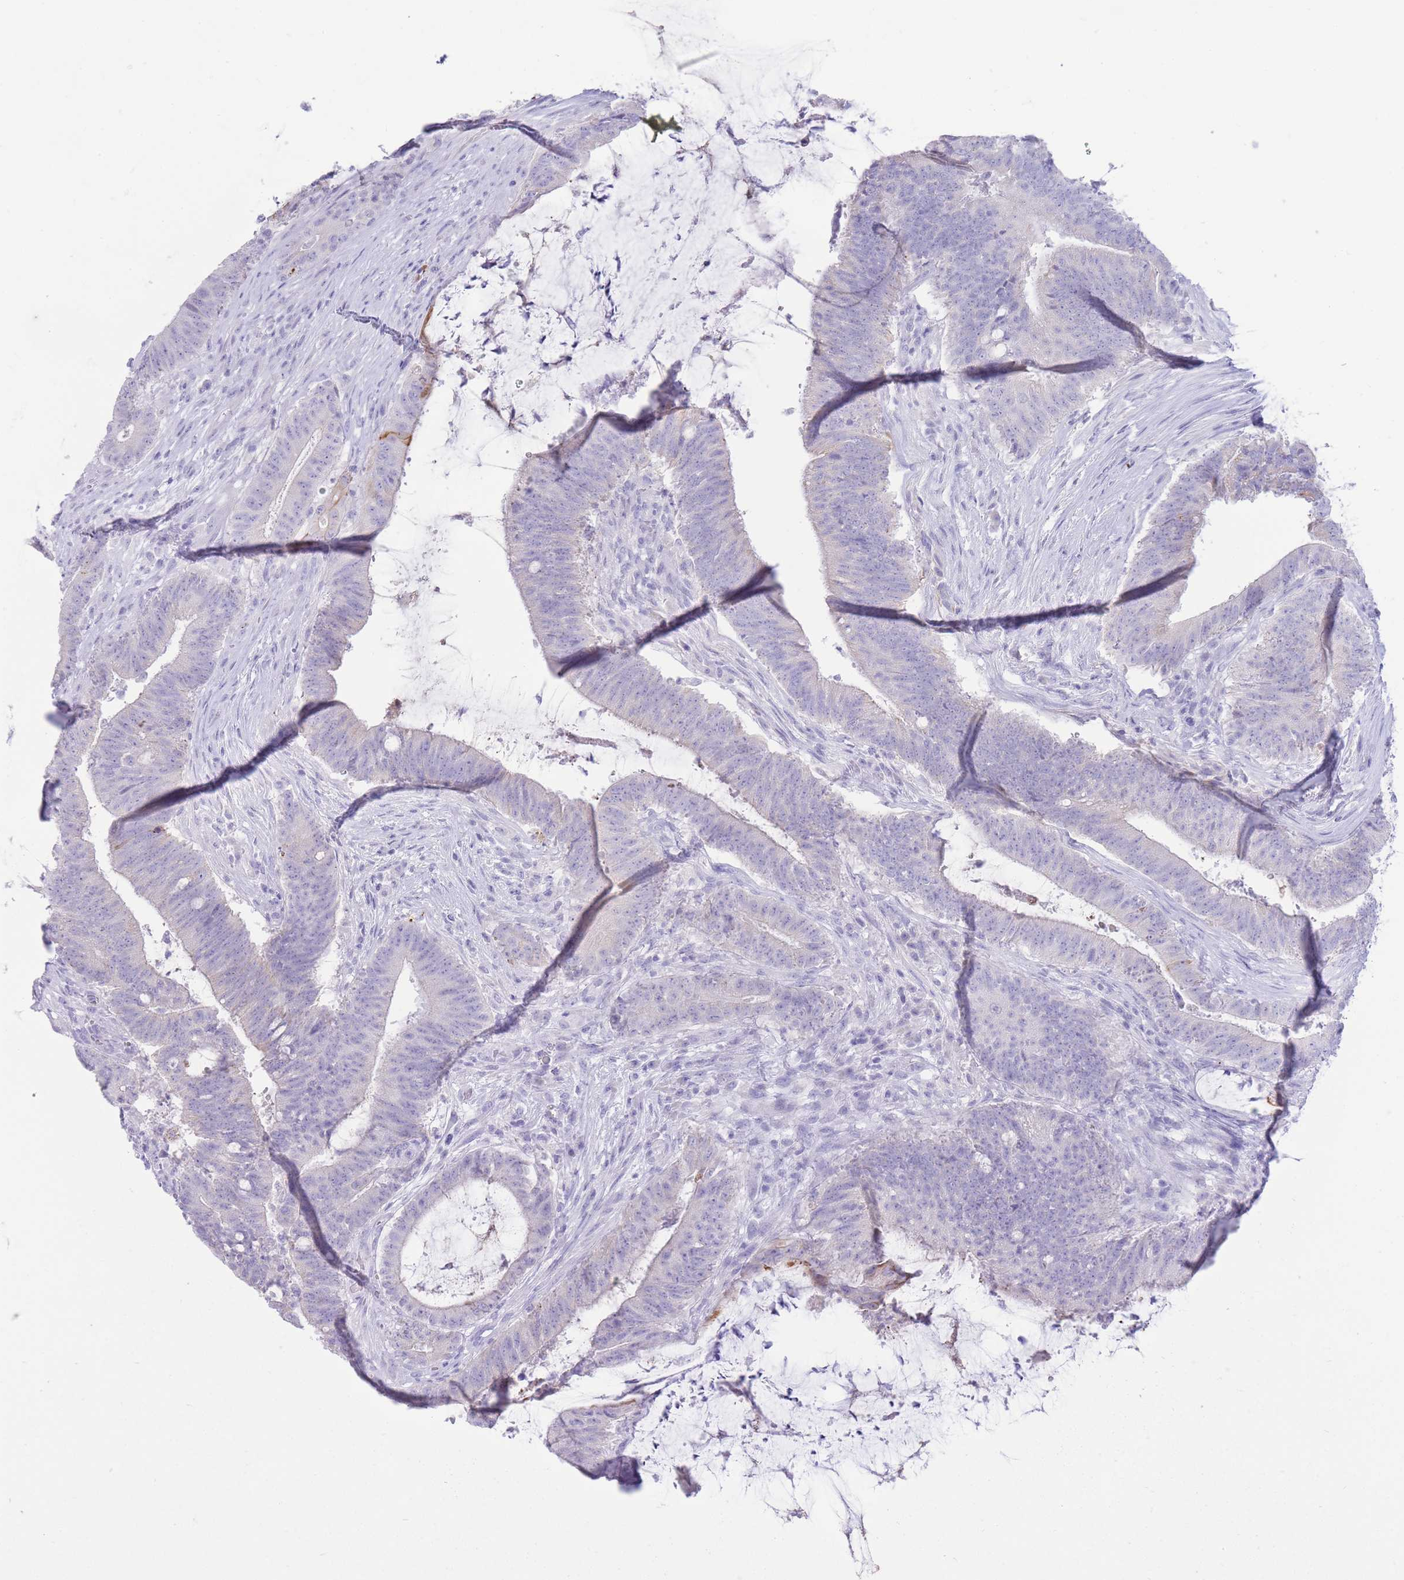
{"staining": {"intensity": "negative", "quantity": "none", "location": "none"}, "tissue": "colorectal cancer", "cell_type": "Tumor cells", "image_type": "cancer", "snomed": [{"axis": "morphology", "description": "Adenocarcinoma, NOS"}, {"axis": "topography", "description": "Colon"}], "caption": "IHC of human adenocarcinoma (colorectal) exhibits no staining in tumor cells. Brightfield microscopy of immunohistochemistry stained with DAB (brown) and hematoxylin (blue), captured at high magnification.", "gene": "VWA8", "patient": {"sex": "female", "age": 43}}